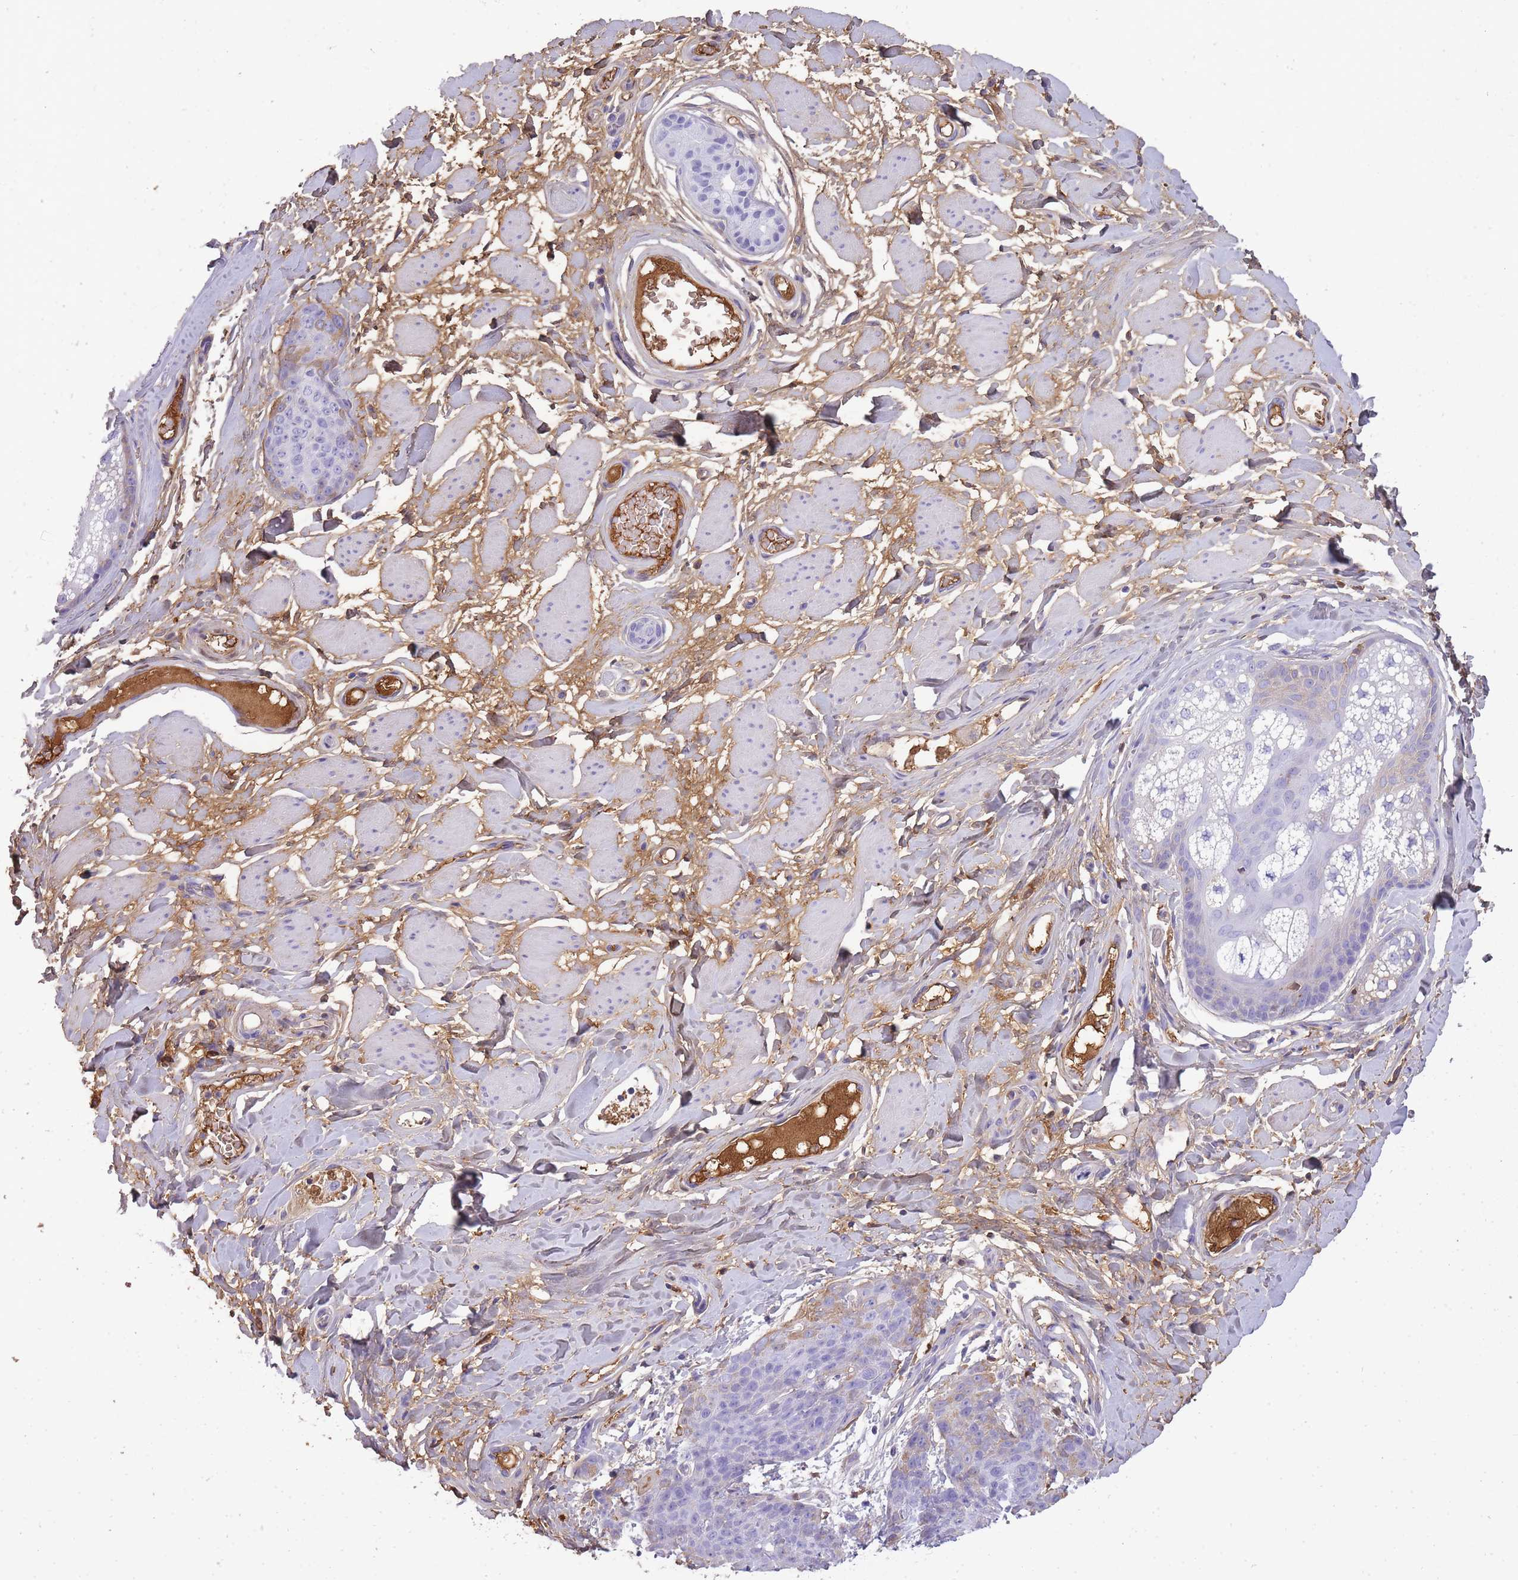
{"staining": {"intensity": "negative", "quantity": "none", "location": "none"}, "tissue": "skin cancer", "cell_type": "Tumor cells", "image_type": "cancer", "snomed": [{"axis": "morphology", "description": "Squamous cell carcinoma, NOS"}, {"axis": "topography", "description": "Skin"}, {"axis": "topography", "description": "Vulva"}], "caption": "High magnification brightfield microscopy of skin squamous cell carcinoma stained with DAB (brown) and counterstained with hematoxylin (blue): tumor cells show no significant expression.", "gene": "IGKV1D-42", "patient": {"sex": "female", "age": 85}}